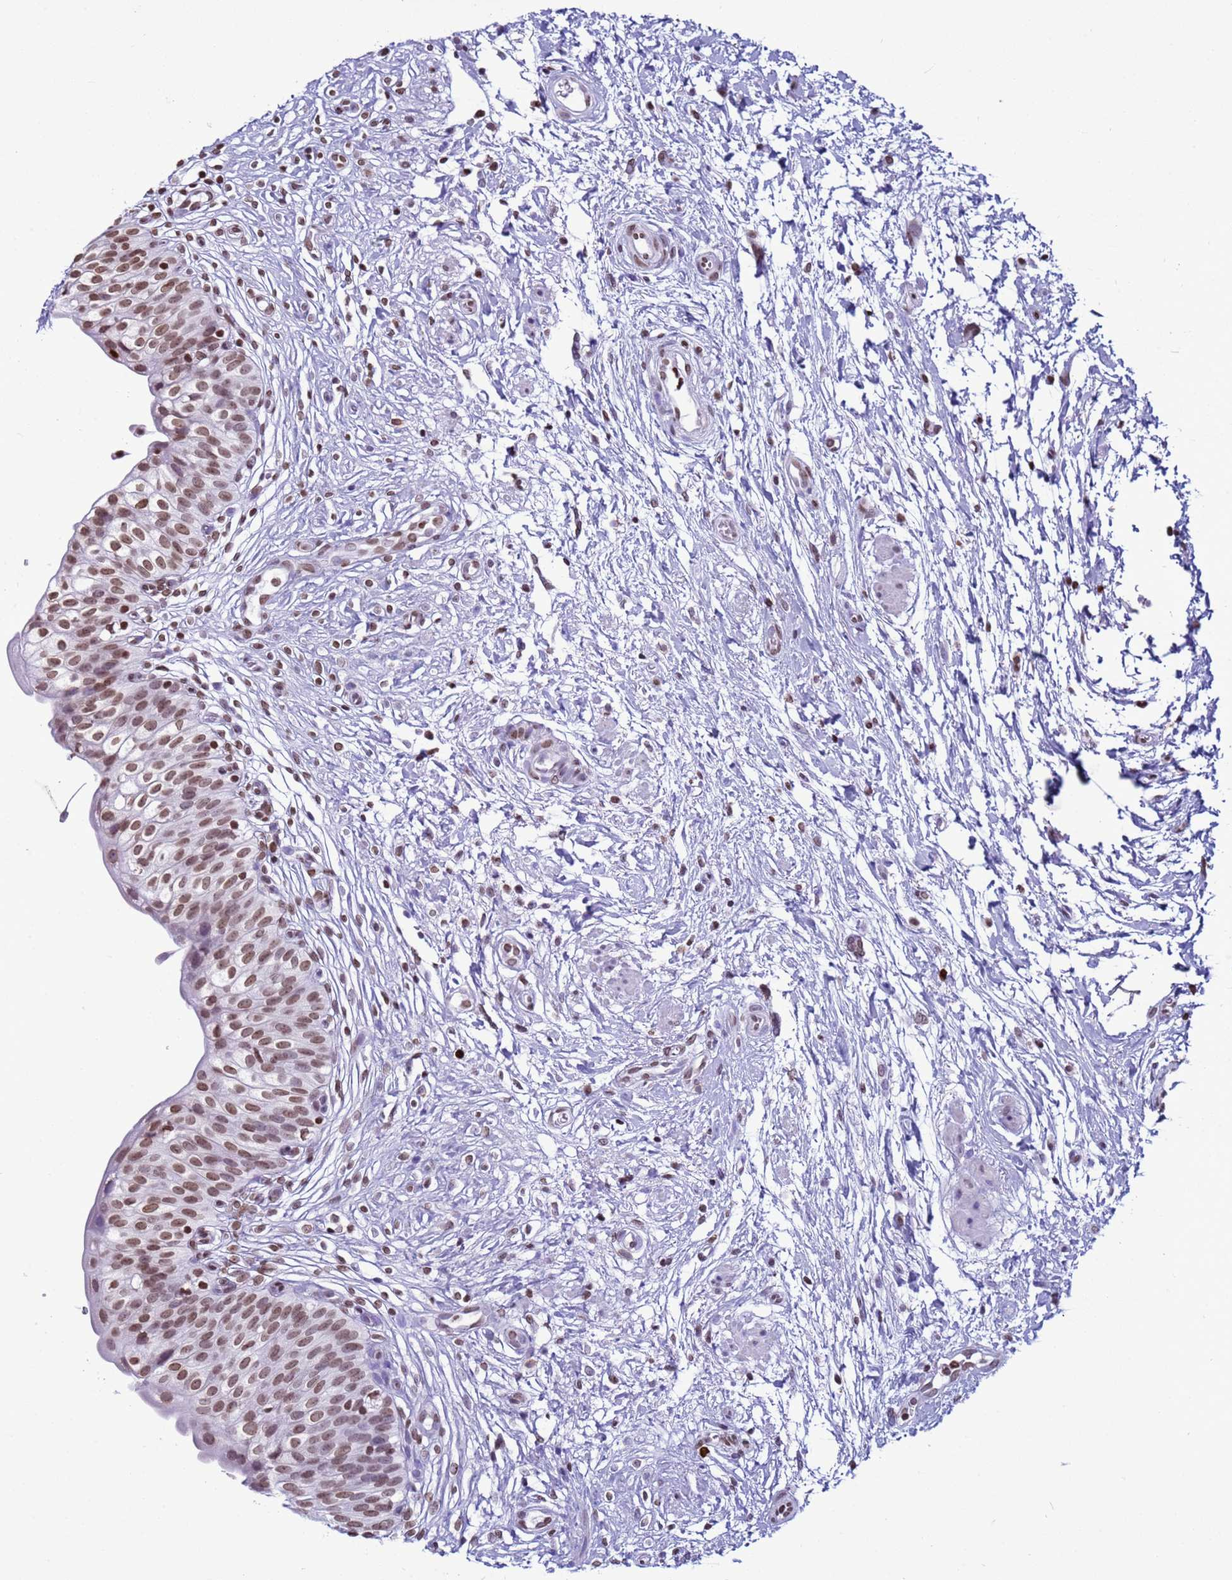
{"staining": {"intensity": "moderate", "quantity": ">75%", "location": "nuclear"}, "tissue": "urinary bladder", "cell_type": "Urothelial cells", "image_type": "normal", "snomed": [{"axis": "morphology", "description": "Normal tissue, NOS"}, {"axis": "topography", "description": "Urinary bladder"}], "caption": "Protein expression by immunohistochemistry (IHC) shows moderate nuclear staining in approximately >75% of urothelial cells in normal urinary bladder. The protein is shown in brown color, while the nuclei are stained blue.", "gene": "H4C11", "patient": {"sex": "male", "age": 55}}